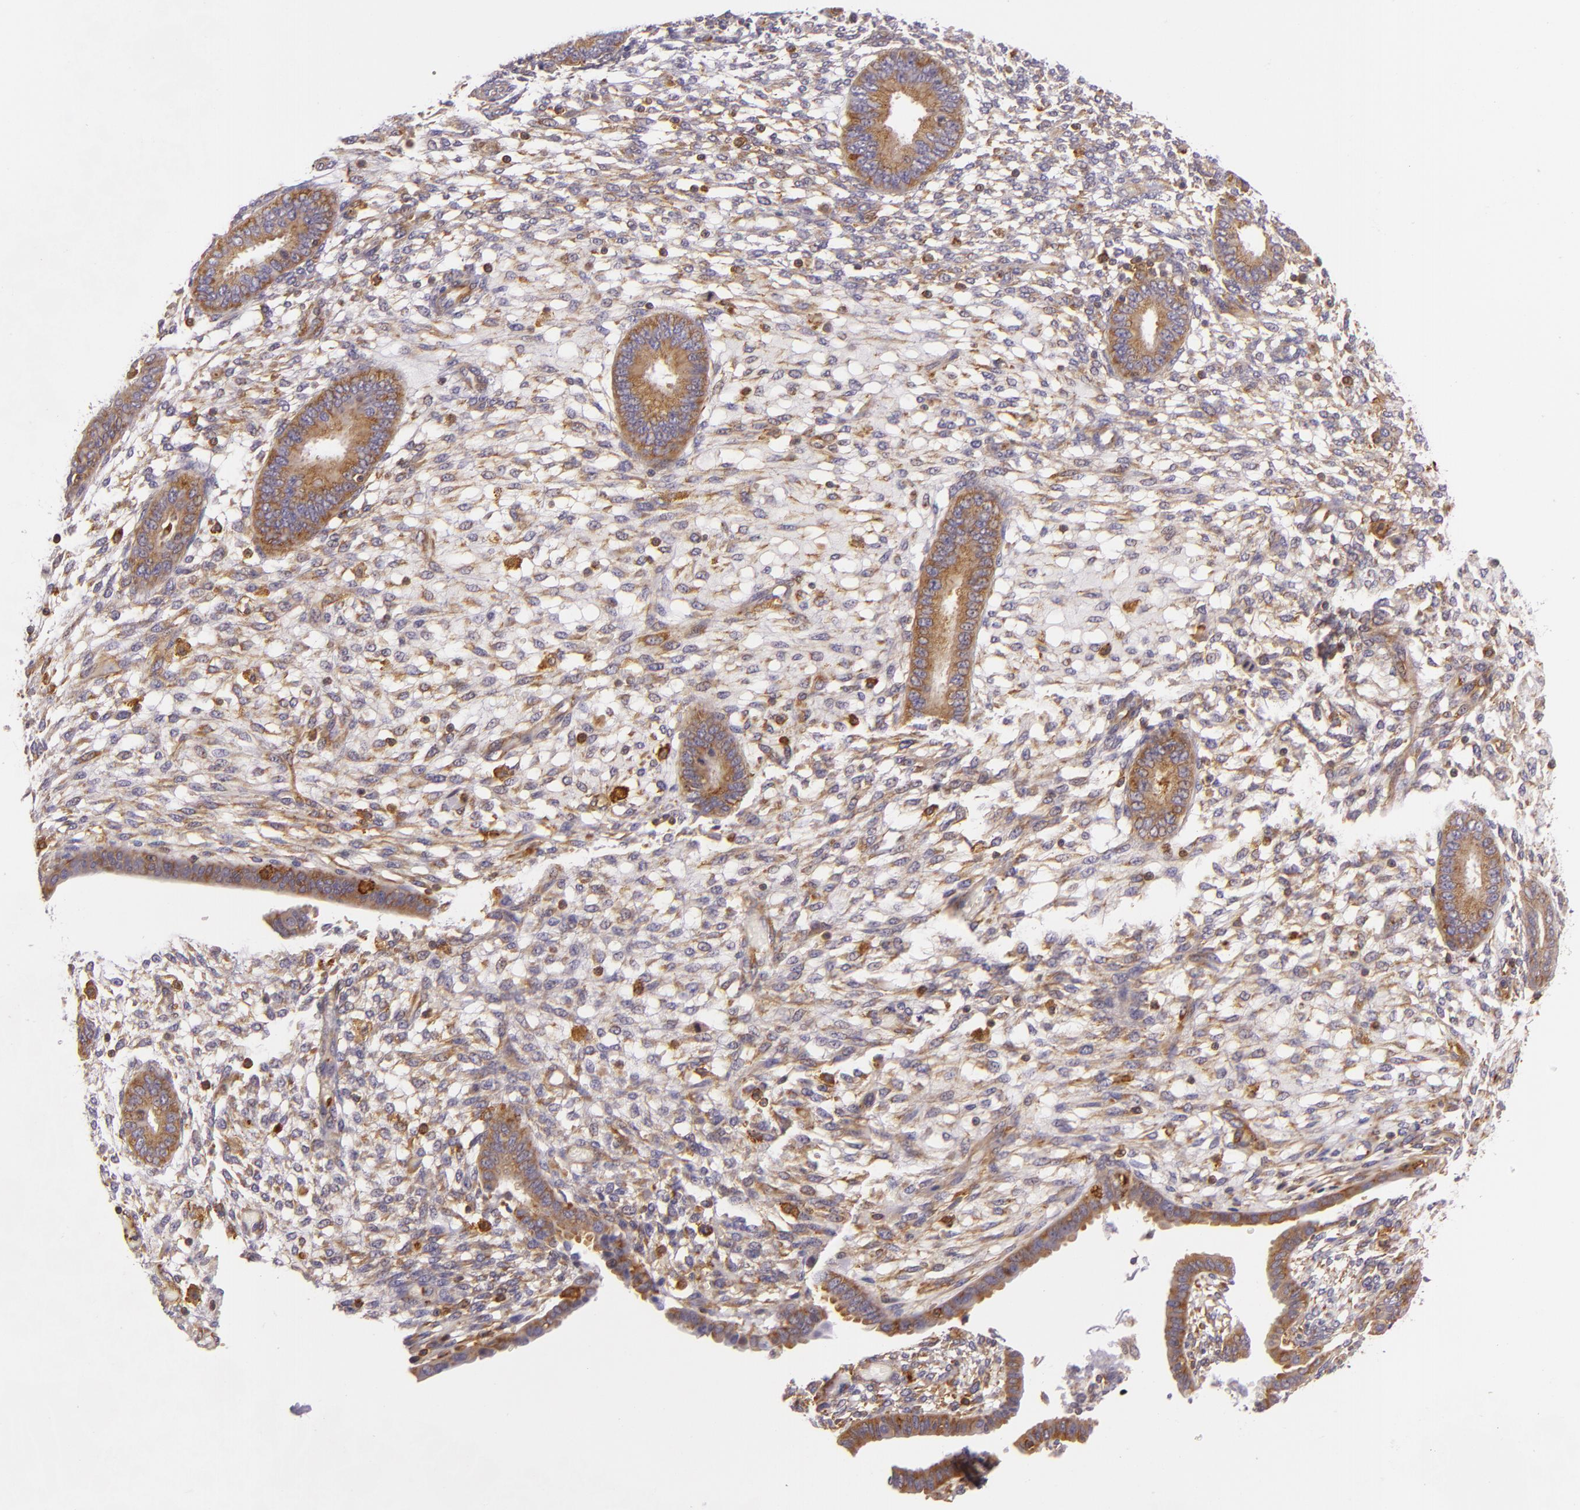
{"staining": {"intensity": "weak", "quantity": ">75%", "location": "cytoplasmic/membranous"}, "tissue": "endometrium", "cell_type": "Cells in endometrial stroma", "image_type": "normal", "snomed": [{"axis": "morphology", "description": "Normal tissue, NOS"}, {"axis": "topography", "description": "Endometrium"}], "caption": "Protein analysis of benign endometrium shows weak cytoplasmic/membranous staining in about >75% of cells in endometrial stroma.", "gene": "TLN1", "patient": {"sex": "female", "age": 42}}